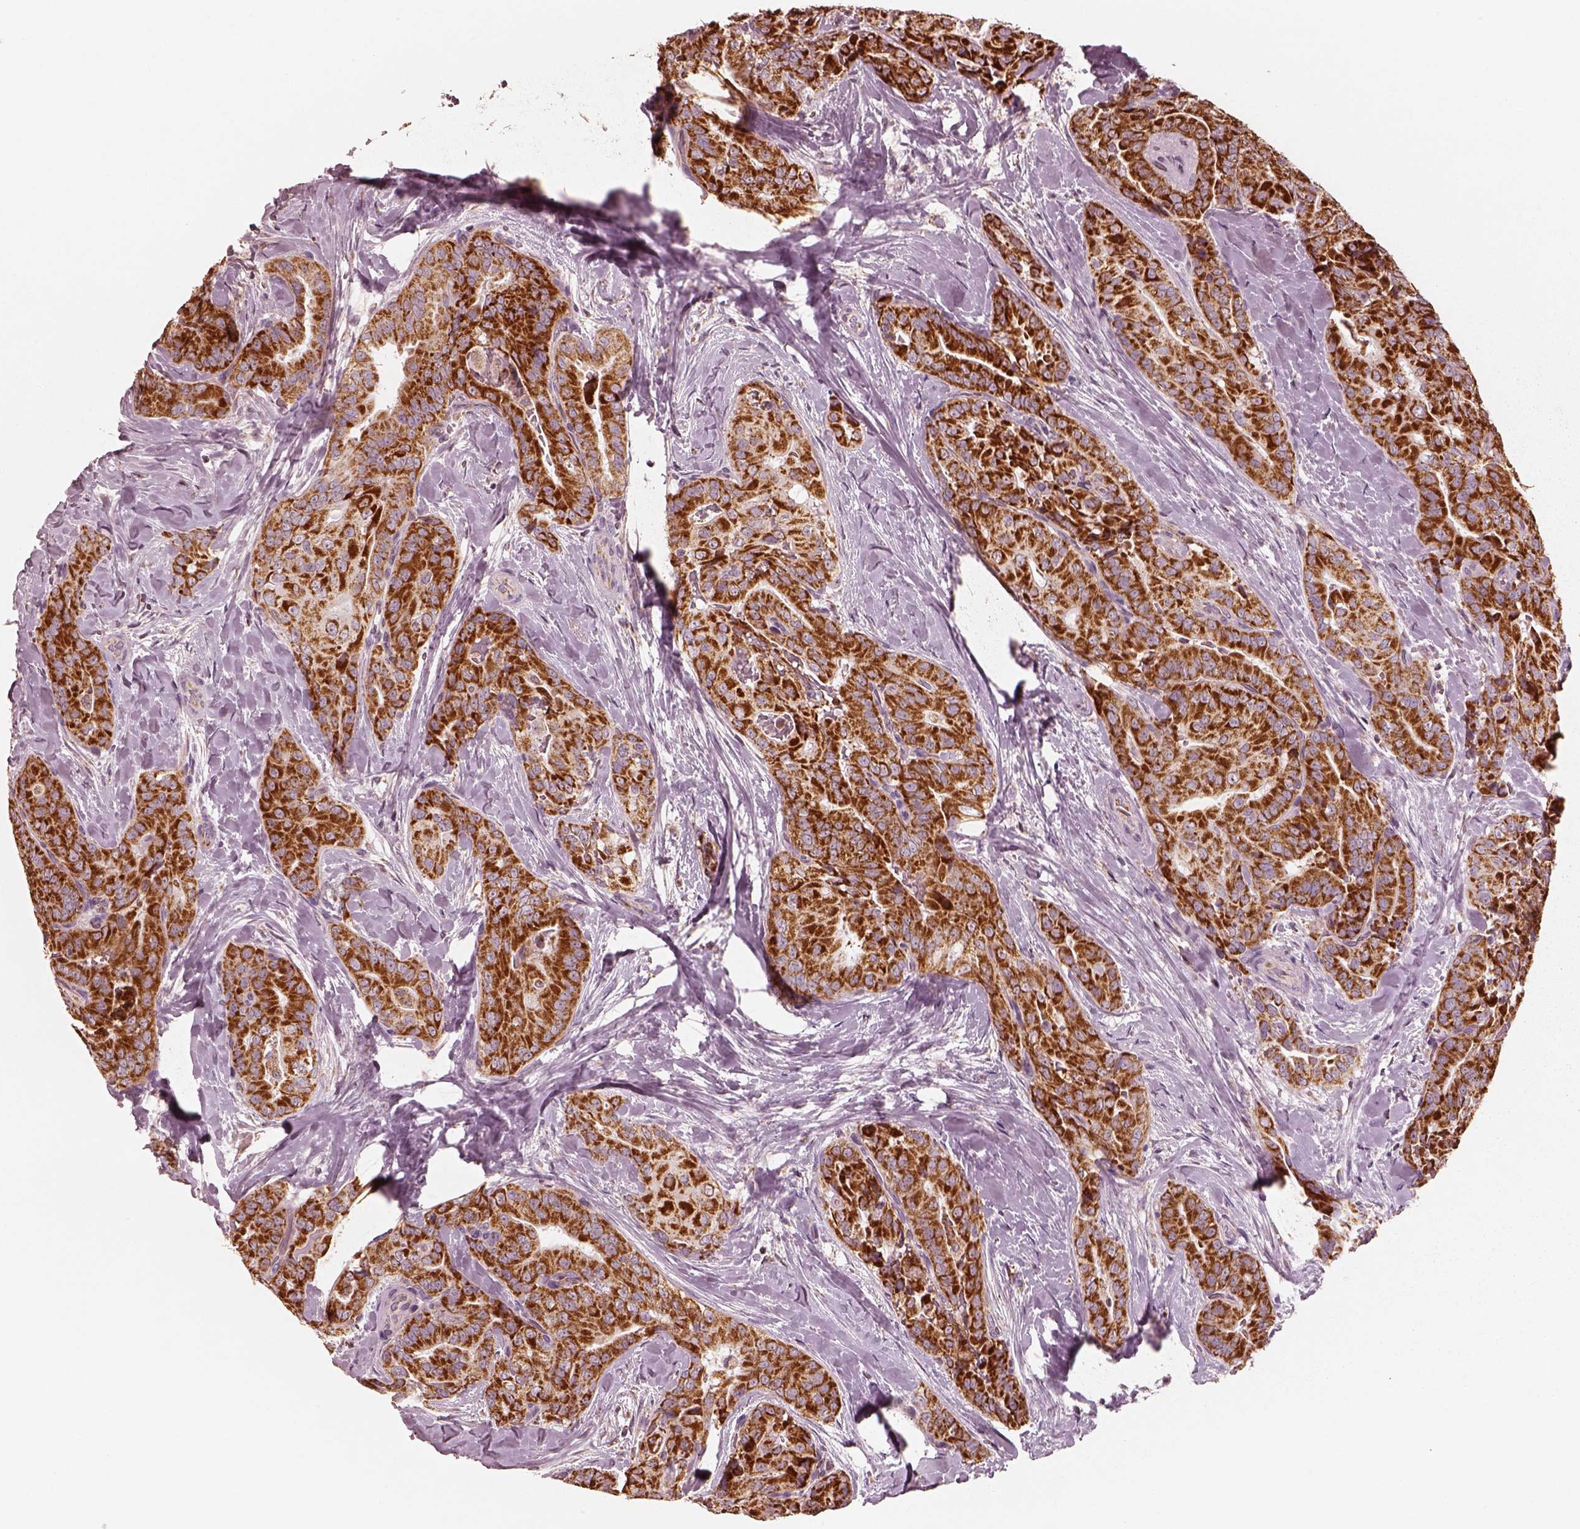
{"staining": {"intensity": "strong", "quantity": ">75%", "location": "cytoplasmic/membranous"}, "tissue": "thyroid cancer", "cell_type": "Tumor cells", "image_type": "cancer", "snomed": [{"axis": "morphology", "description": "Papillary adenocarcinoma, NOS"}, {"axis": "topography", "description": "Thyroid gland"}], "caption": "A photomicrograph of papillary adenocarcinoma (thyroid) stained for a protein reveals strong cytoplasmic/membranous brown staining in tumor cells.", "gene": "ENTPD6", "patient": {"sex": "male", "age": 61}}